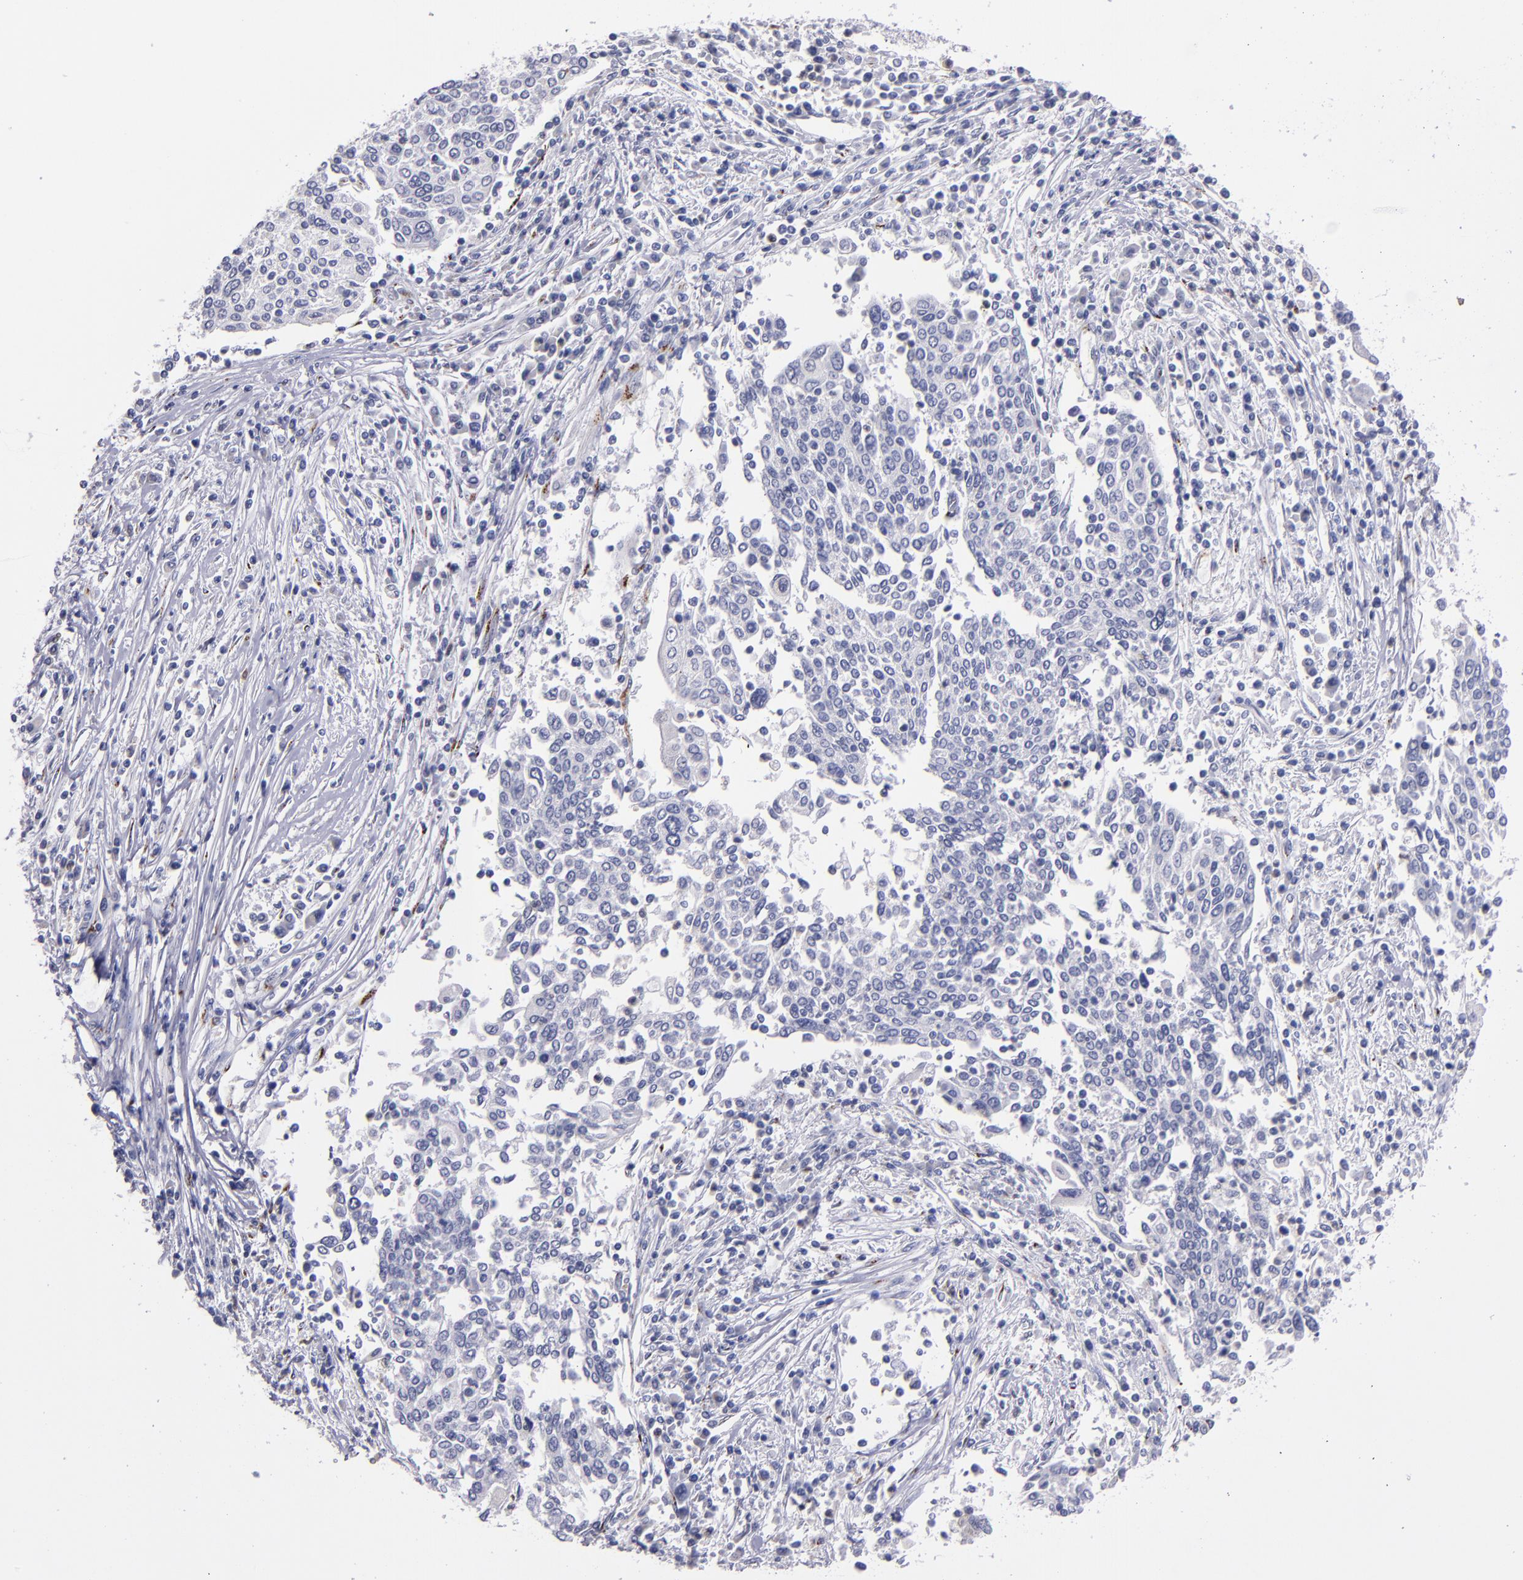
{"staining": {"intensity": "negative", "quantity": "none", "location": "none"}, "tissue": "cervical cancer", "cell_type": "Tumor cells", "image_type": "cancer", "snomed": [{"axis": "morphology", "description": "Squamous cell carcinoma, NOS"}, {"axis": "topography", "description": "Cervix"}], "caption": "Tumor cells are negative for brown protein staining in squamous cell carcinoma (cervical).", "gene": "RAB41", "patient": {"sex": "female", "age": 40}}